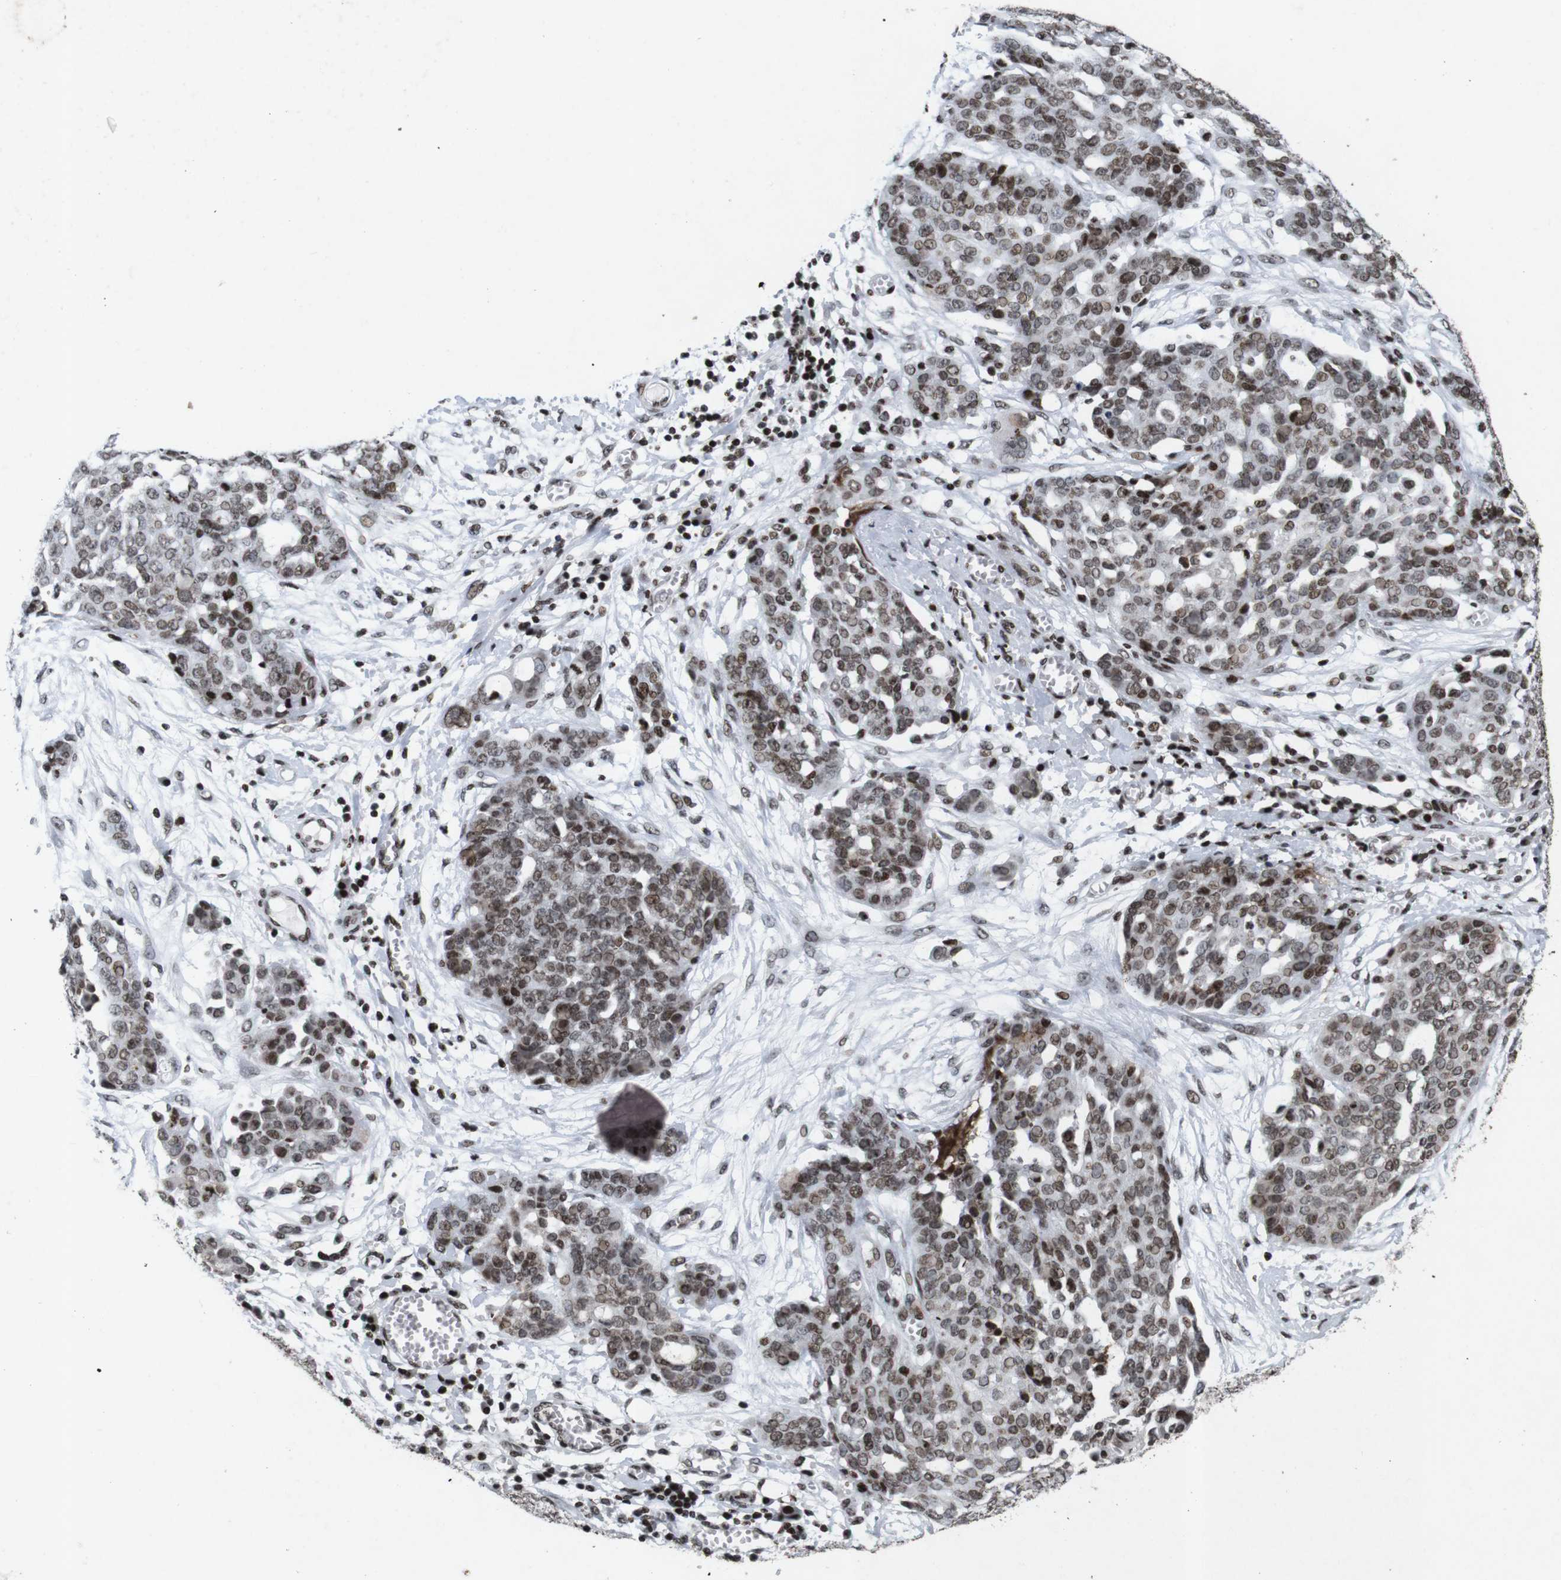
{"staining": {"intensity": "moderate", "quantity": ">75%", "location": "nuclear"}, "tissue": "ovarian cancer", "cell_type": "Tumor cells", "image_type": "cancer", "snomed": [{"axis": "morphology", "description": "Cystadenocarcinoma, serous, NOS"}, {"axis": "topography", "description": "Soft tissue"}, {"axis": "topography", "description": "Ovary"}], "caption": "Human ovarian cancer stained with a protein marker reveals moderate staining in tumor cells.", "gene": "MAGEH1", "patient": {"sex": "female", "age": 57}}